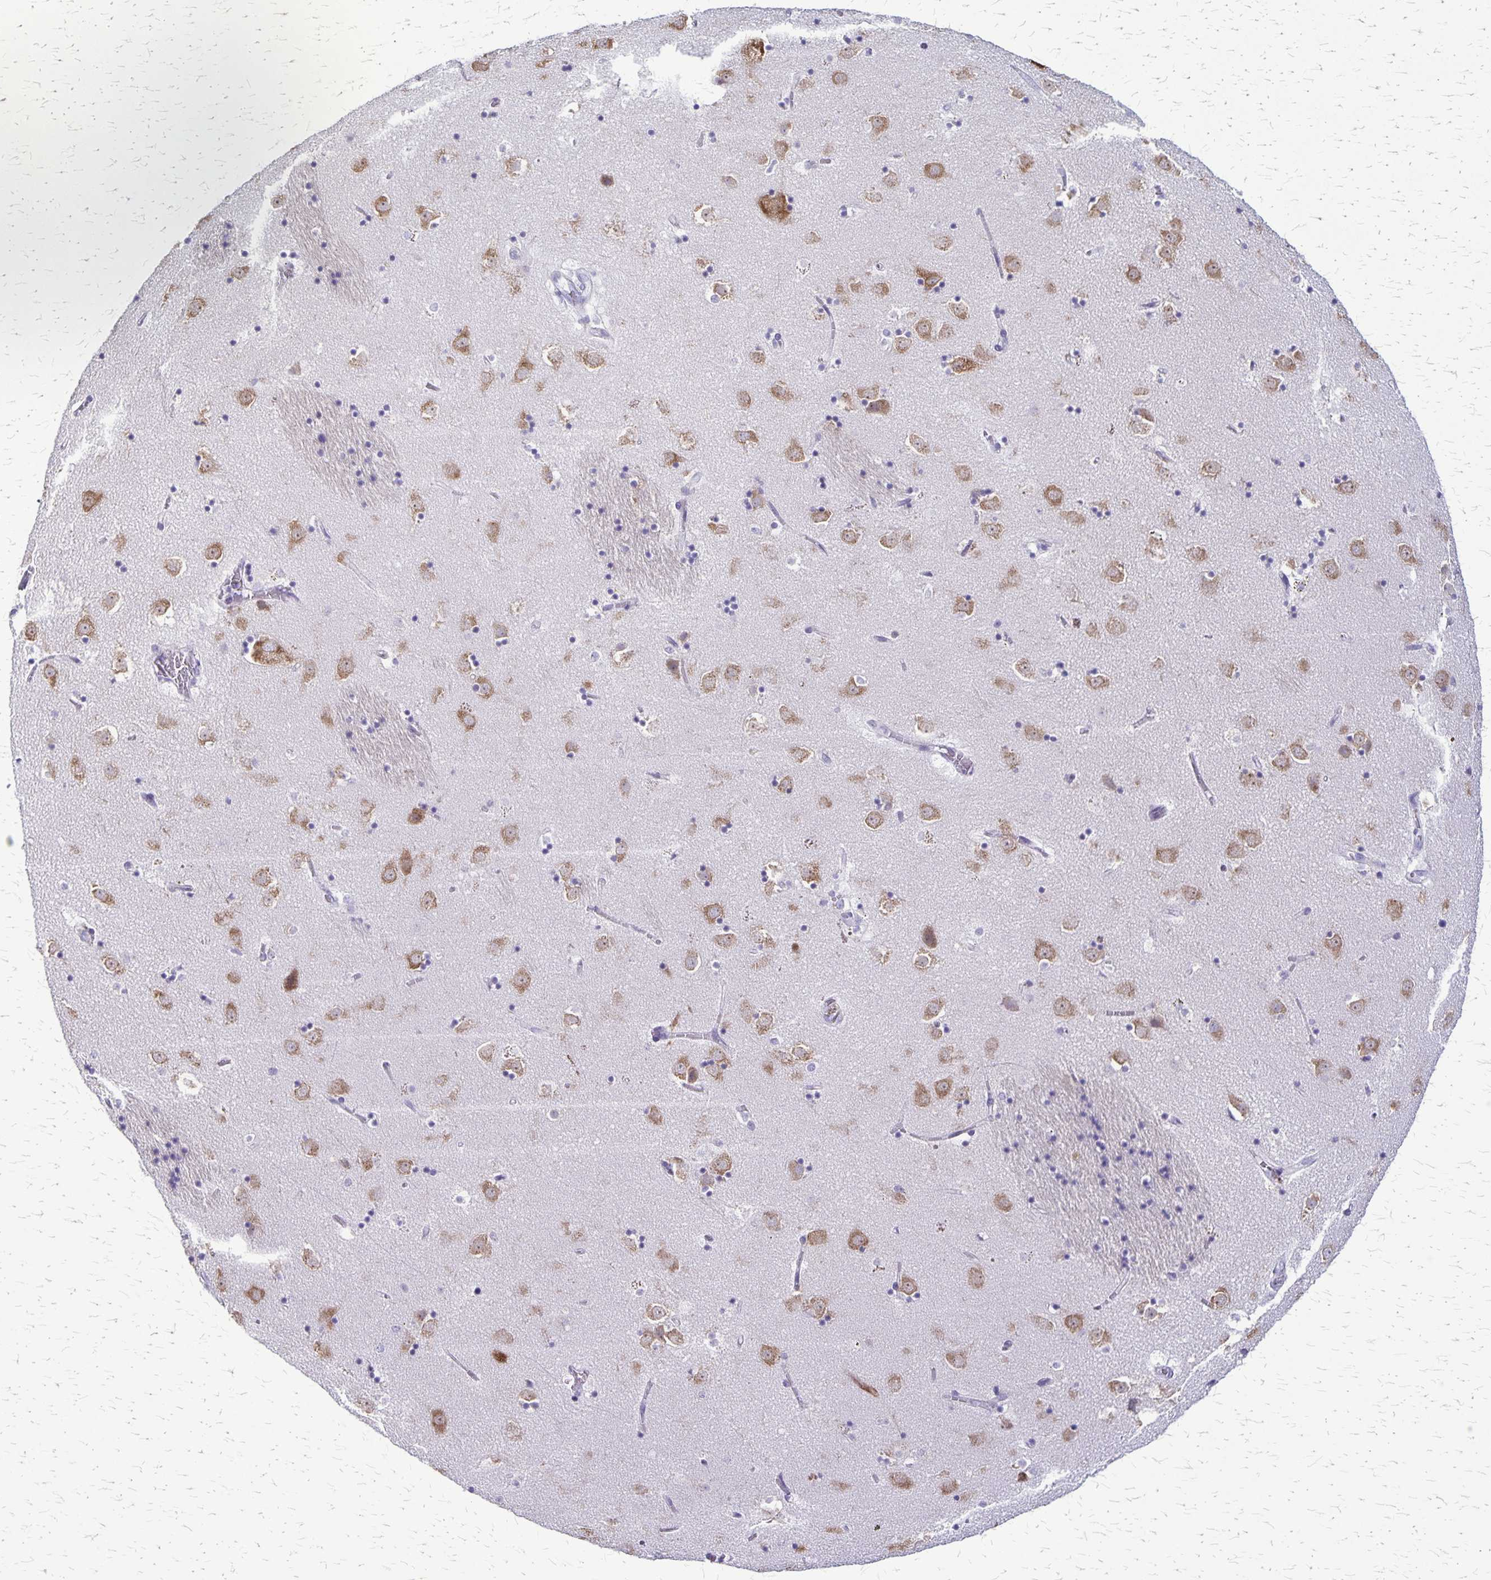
{"staining": {"intensity": "negative", "quantity": "none", "location": "none"}, "tissue": "caudate", "cell_type": "Glial cells", "image_type": "normal", "snomed": [{"axis": "morphology", "description": "Normal tissue, NOS"}, {"axis": "topography", "description": "Lateral ventricle wall"}], "caption": "Immunohistochemistry photomicrograph of benign caudate: caudate stained with DAB (3,3'-diaminobenzidine) shows no significant protein positivity in glial cells.", "gene": "PLXNB3", "patient": {"sex": "male", "age": 58}}